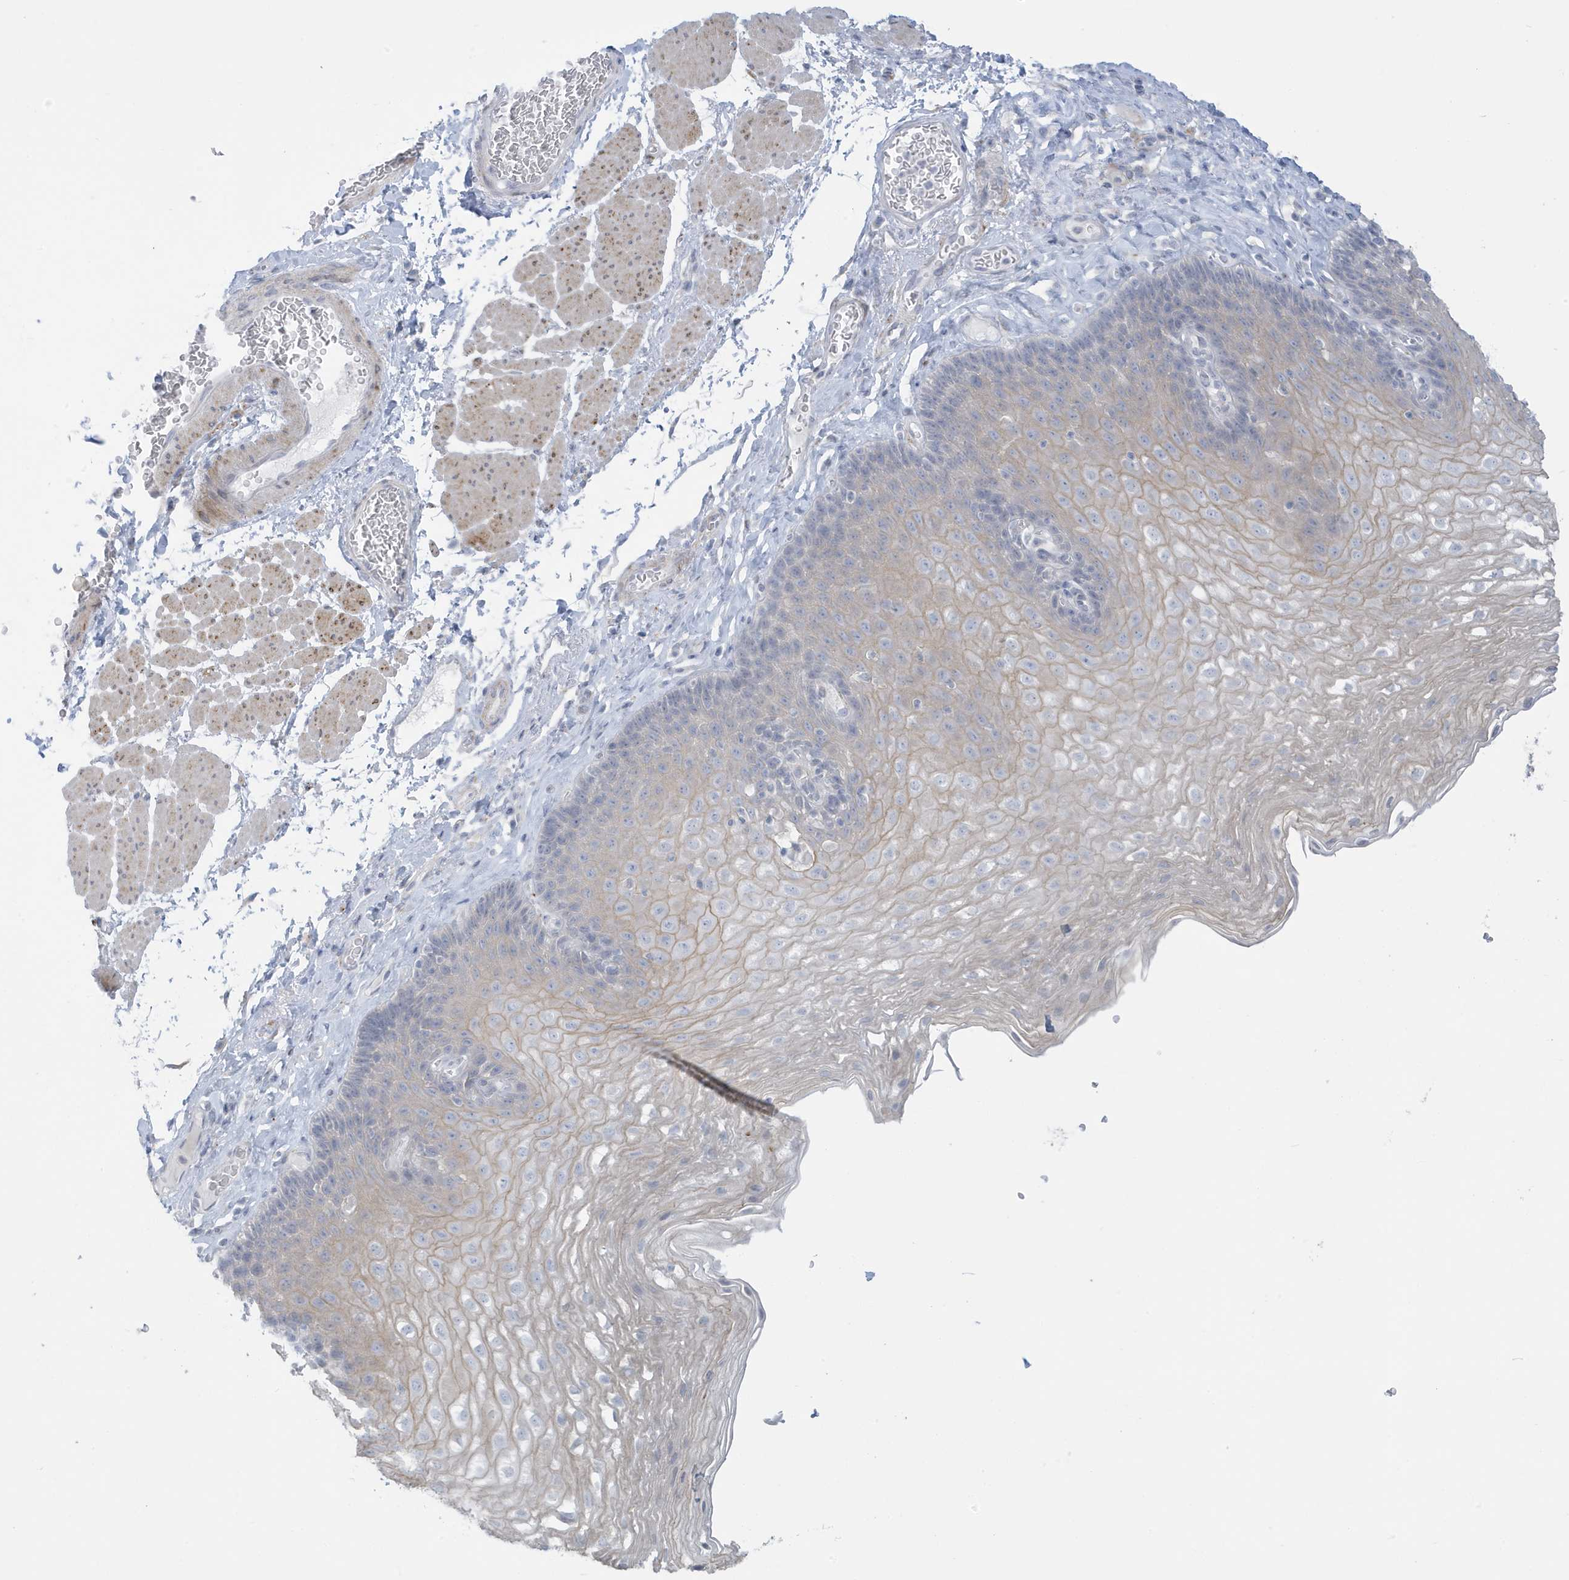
{"staining": {"intensity": "weak", "quantity": "<25%", "location": "cytoplasmic/membranous"}, "tissue": "esophagus", "cell_type": "Squamous epithelial cells", "image_type": "normal", "snomed": [{"axis": "morphology", "description": "Normal tissue, NOS"}, {"axis": "topography", "description": "Esophagus"}], "caption": "This is a photomicrograph of IHC staining of benign esophagus, which shows no expression in squamous epithelial cells.", "gene": "PERM1", "patient": {"sex": "female", "age": 66}}